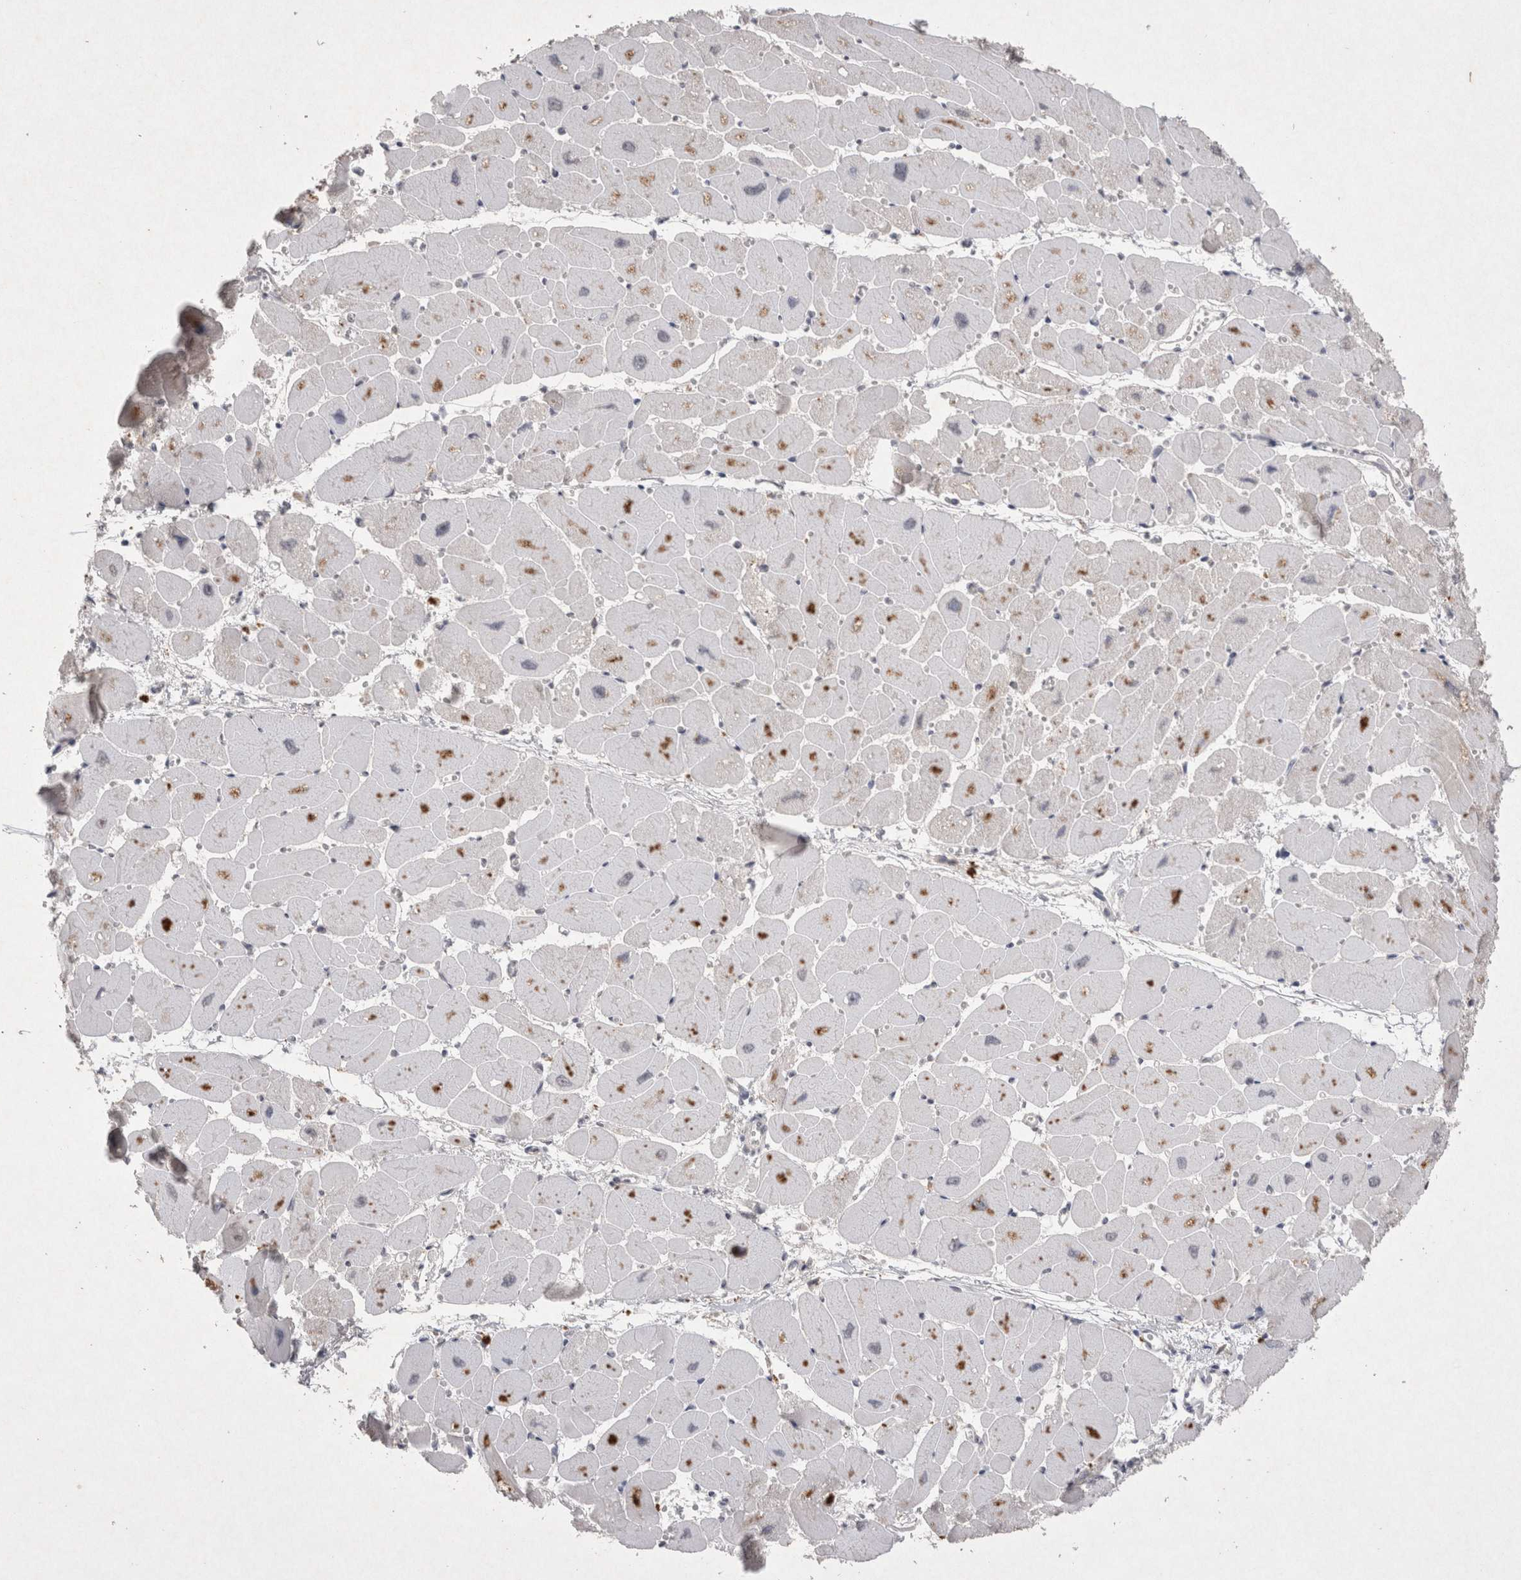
{"staining": {"intensity": "moderate", "quantity": "<25%", "location": "cytoplasmic/membranous"}, "tissue": "heart muscle", "cell_type": "Cardiomyocytes", "image_type": "normal", "snomed": [{"axis": "morphology", "description": "Normal tissue, NOS"}, {"axis": "topography", "description": "Heart"}], "caption": "The immunohistochemical stain shows moderate cytoplasmic/membranous staining in cardiomyocytes of normal heart muscle.", "gene": "LYVE1", "patient": {"sex": "female", "age": 54}}